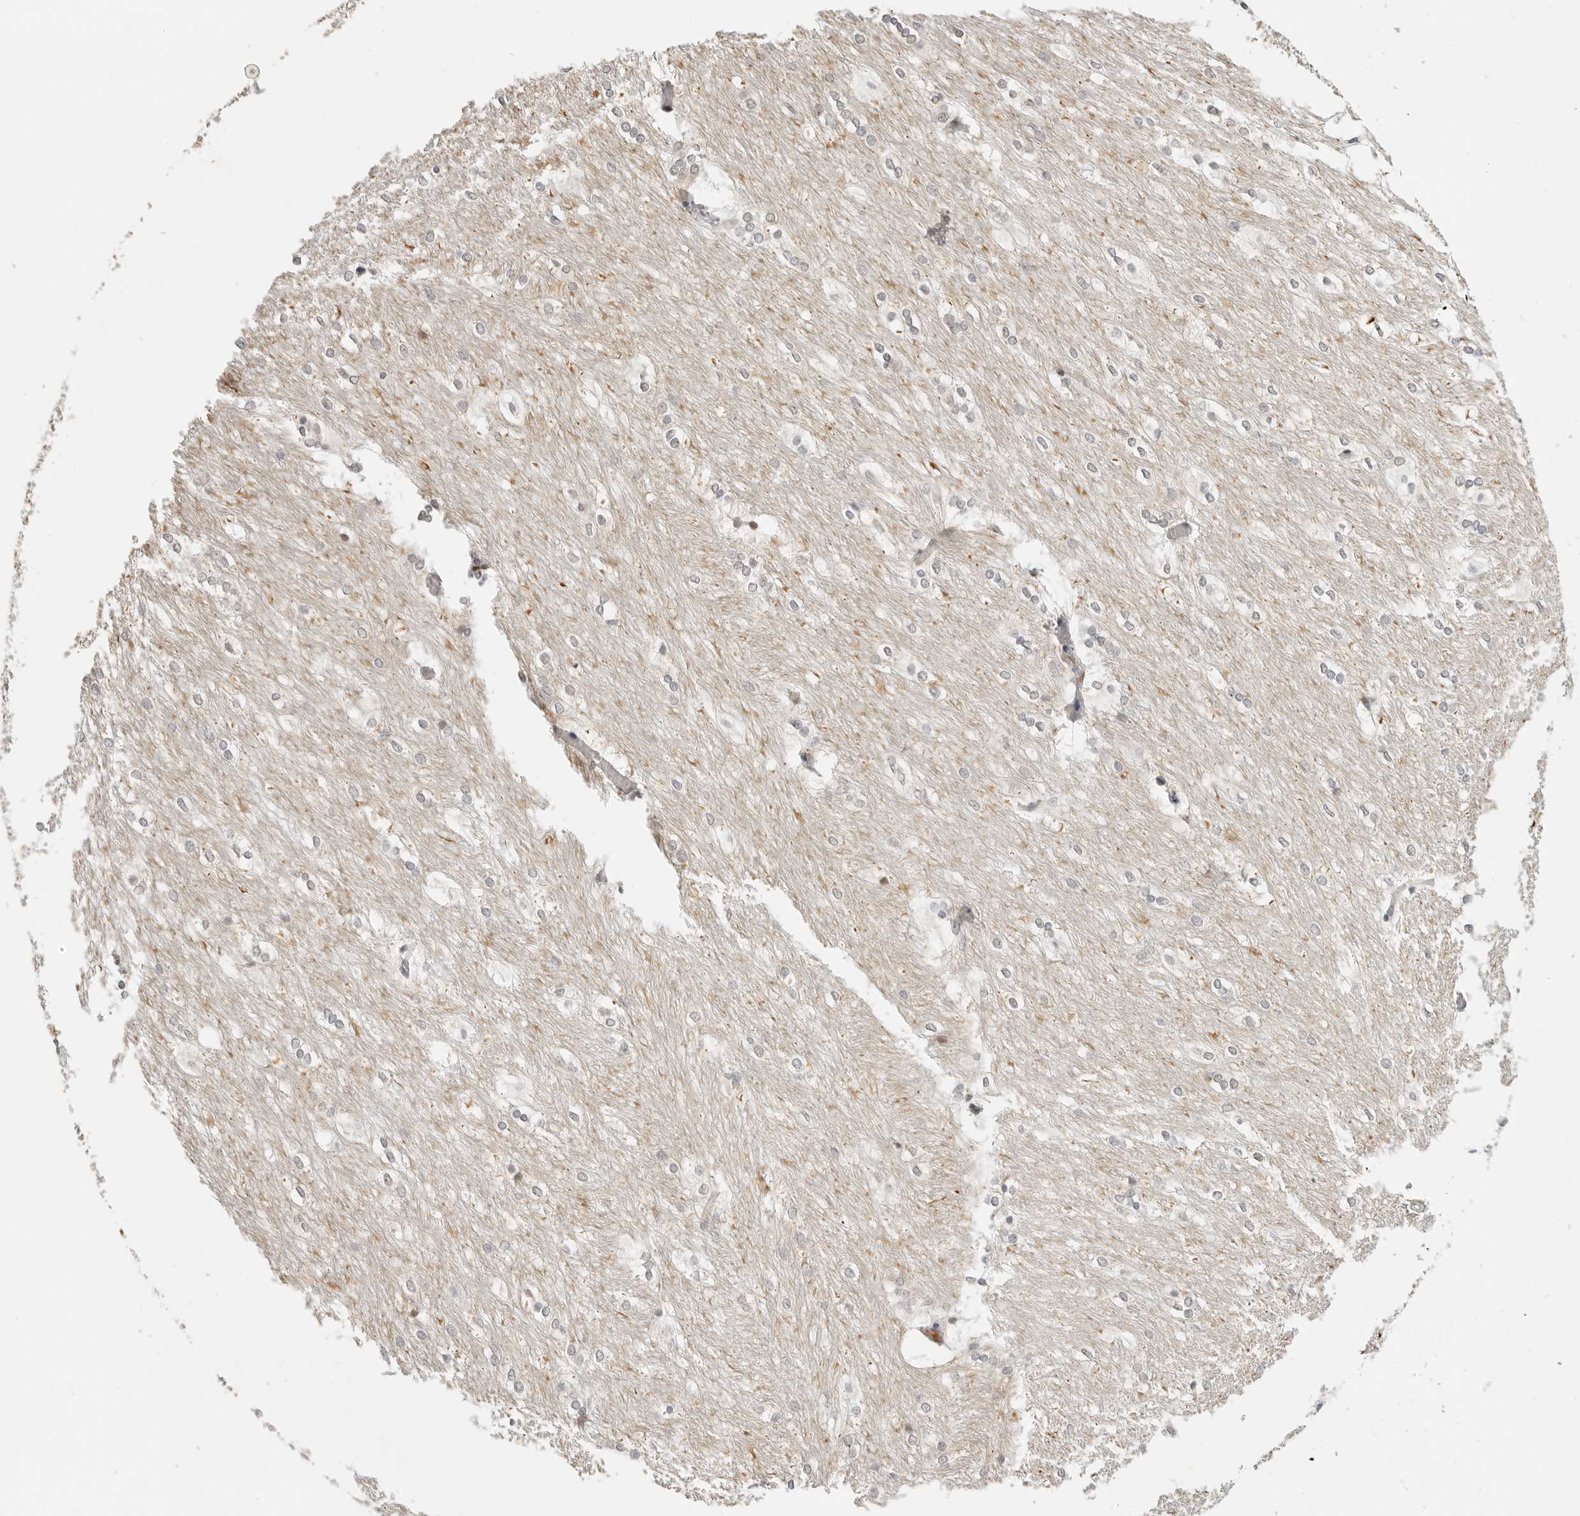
{"staining": {"intensity": "moderate", "quantity": "25%-75%", "location": "nuclear"}, "tissue": "caudate", "cell_type": "Glial cells", "image_type": "normal", "snomed": [{"axis": "morphology", "description": "Normal tissue, NOS"}, {"axis": "topography", "description": "Lateral ventricle wall"}], "caption": "An IHC image of normal tissue is shown. Protein staining in brown labels moderate nuclear positivity in caudate within glial cells. The staining was performed using DAB (3,3'-diaminobenzidine), with brown indicating positive protein expression. Nuclei are stained blue with hematoxylin.", "gene": "HIPK3", "patient": {"sex": "female", "age": 19}}